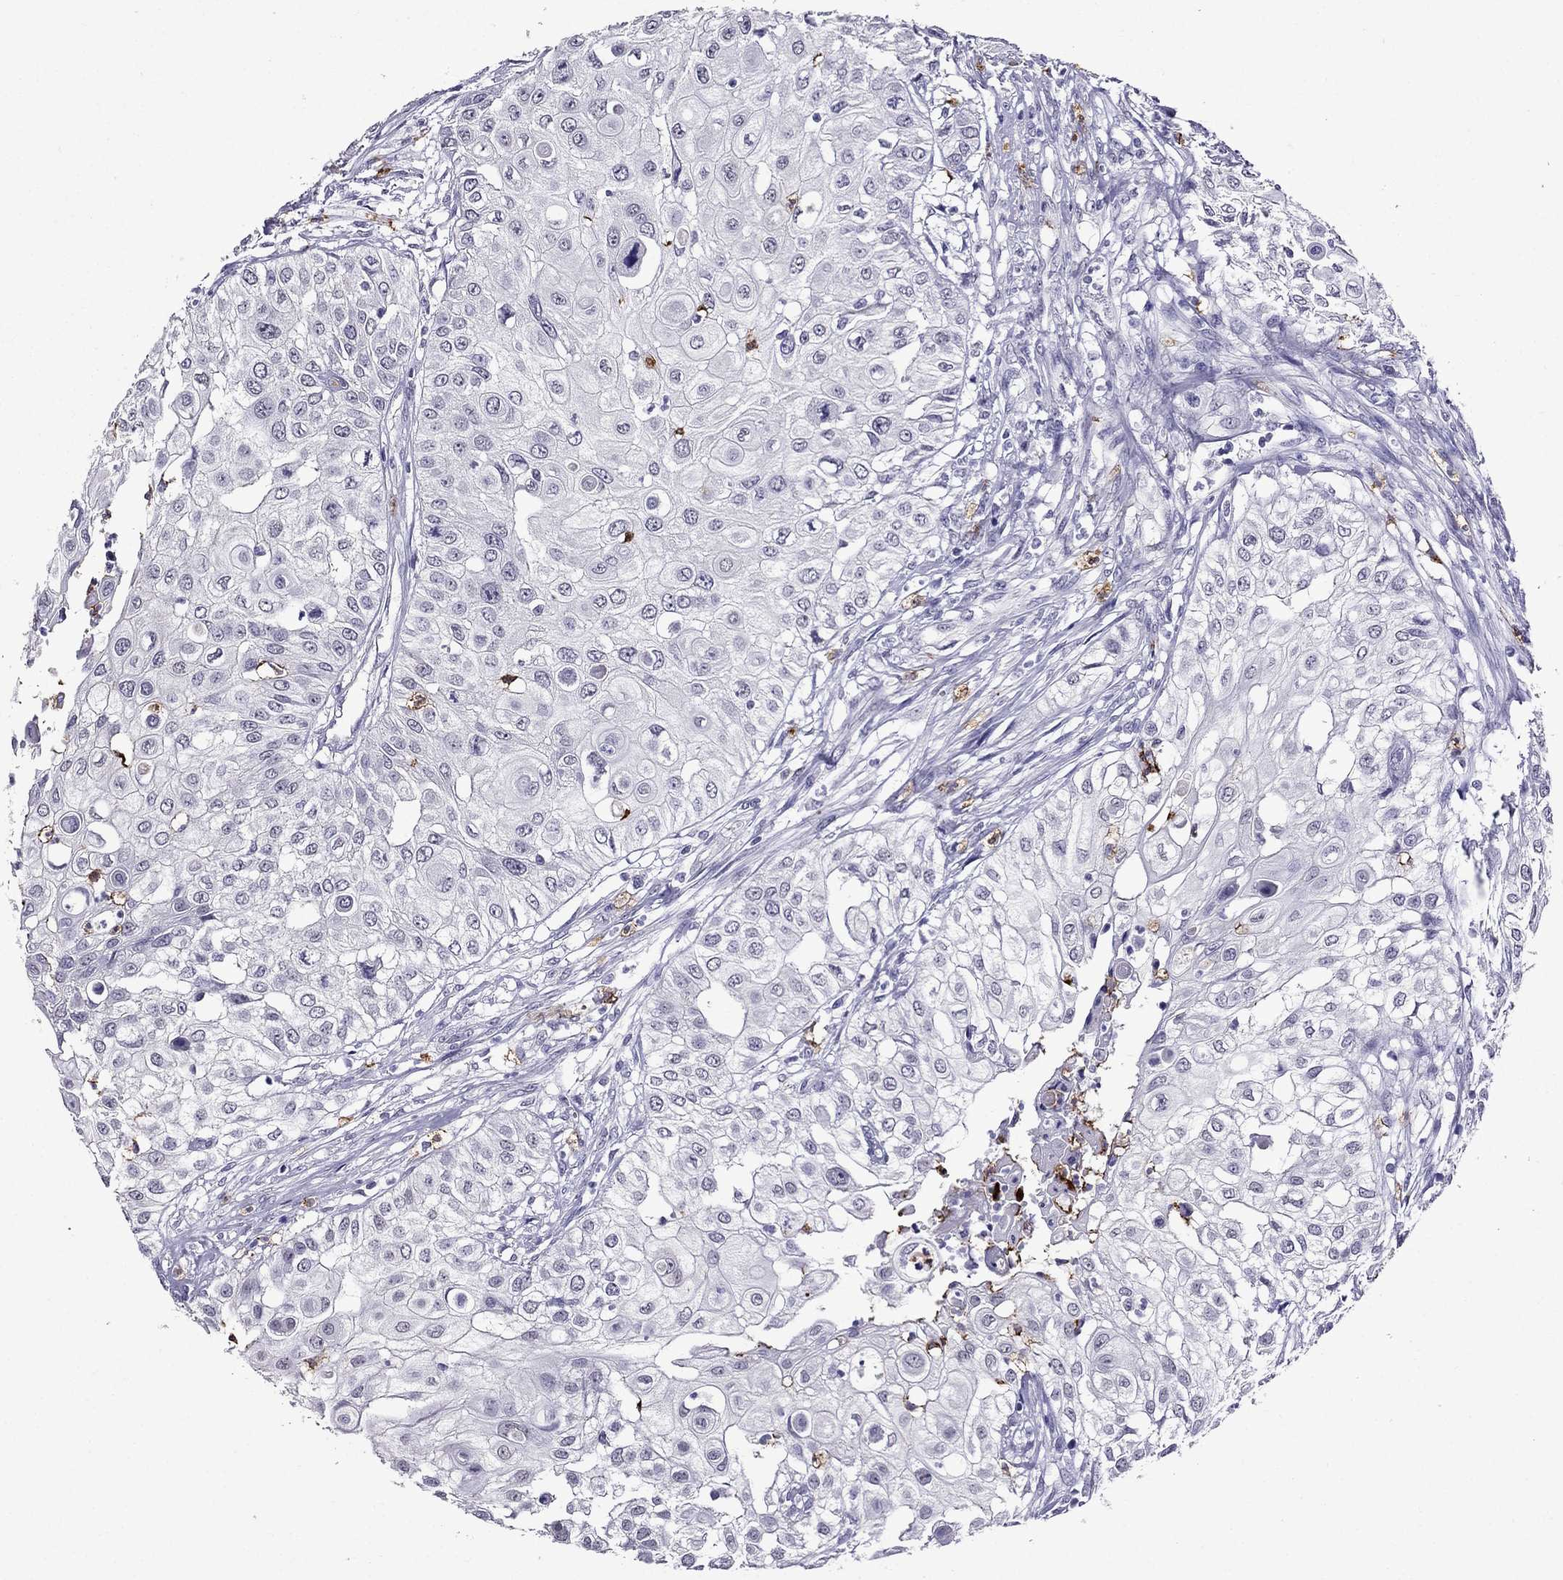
{"staining": {"intensity": "negative", "quantity": "none", "location": "none"}, "tissue": "urothelial cancer", "cell_type": "Tumor cells", "image_type": "cancer", "snomed": [{"axis": "morphology", "description": "Urothelial carcinoma, High grade"}, {"axis": "topography", "description": "Urinary bladder"}], "caption": "Histopathology image shows no significant protein positivity in tumor cells of high-grade urothelial carcinoma.", "gene": "OLFM4", "patient": {"sex": "female", "age": 79}}